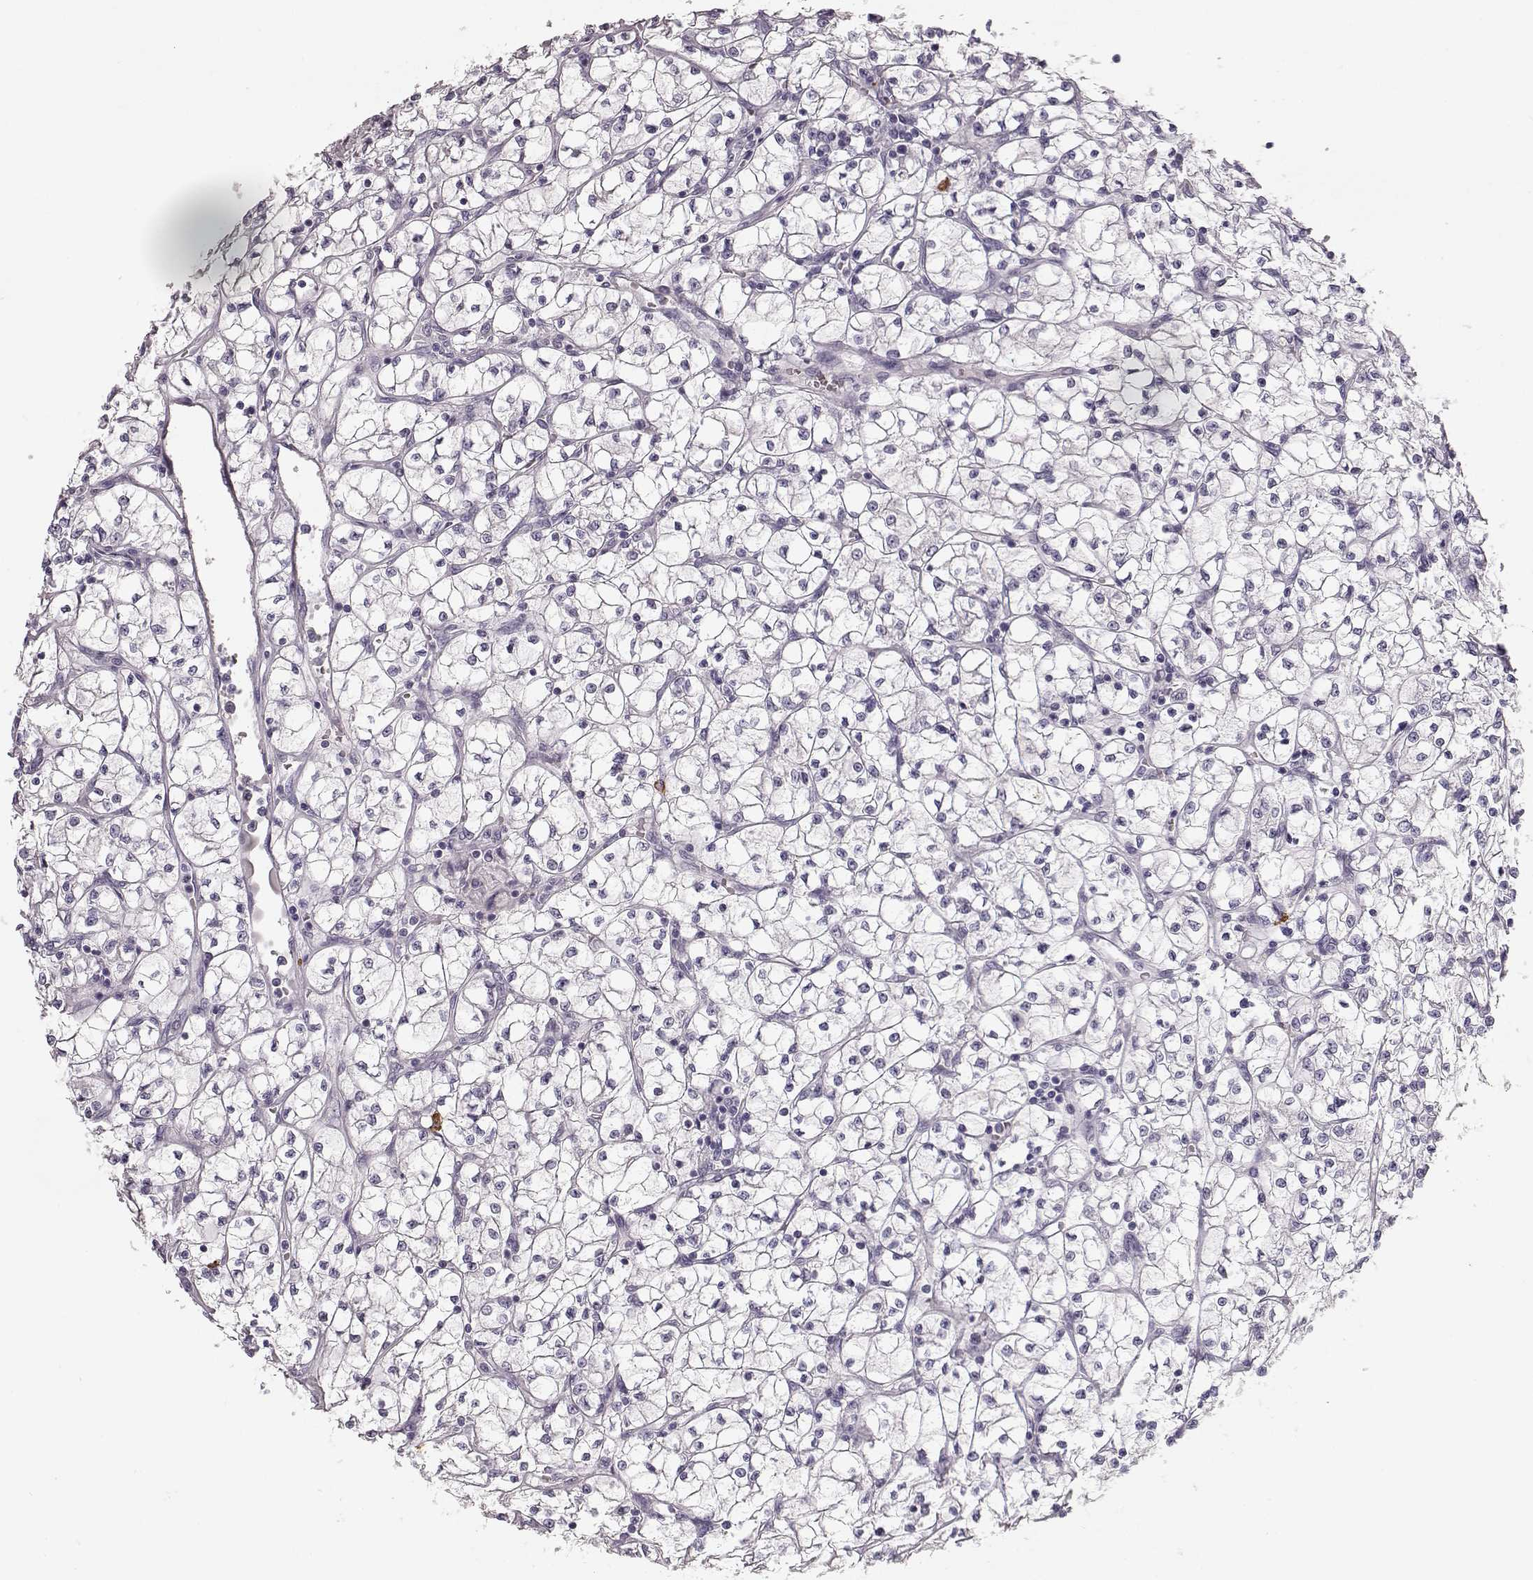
{"staining": {"intensity": "negative", "quantity": "none", "location": "none"}, "tissue": "renal cancer", "cell_type": "Tumor cells", "image_type": "cancer", "snomed": [{"axis": "morphology", "description": "Adenocarcinoma, NOS"}, {"axis": "topography", "description": "Kidney"}], "caption": "The immunohistochemistry histopathology image has no significant positivity in tumor cells of renal adenocarcinoma tissue. (DAB immunohistochemistry (IHC) visualized using brightfield microscopy, high magnification).", "gene": "NPTXR", "patient": {"sex": "female", "age": 64}}